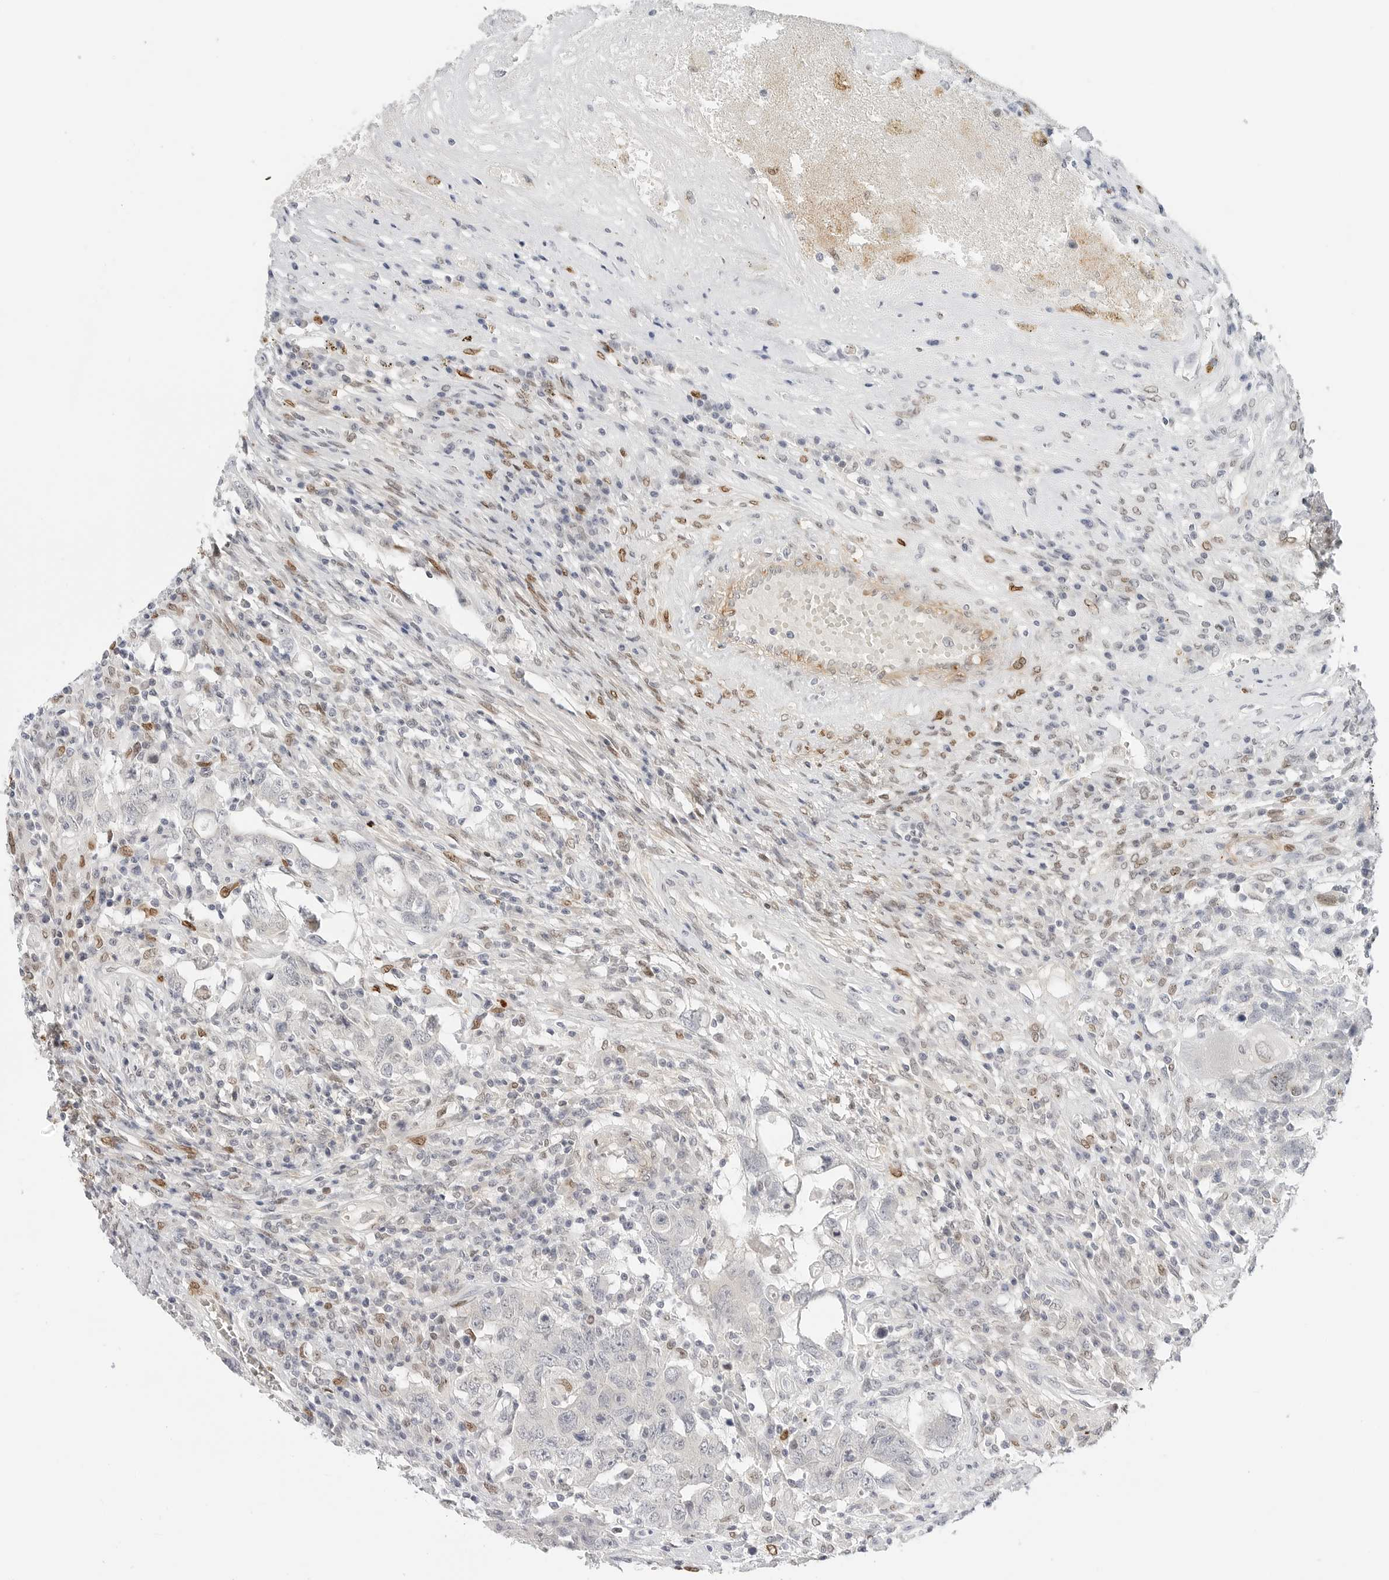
{"staining": {"intensity": "negative", "quantity": "none", "location": "none"}, "tissue": "testis cancer", "cell_type": "Tumor cells", "image_type": "cancer", "snomed": [{"axis": "morphology", "description": "Carcinoma, Embryonal, NOS"}, {"axis": "topography", "description": "Testis"}], "caption": "IHC micrograph of neoplastic tissue: embryonal carcinoma (testis) stained with DAB displays no significant protein staining in tumor cells.", "gene": "SPIDR", "patient": {"sex": "male", "age": 26}}